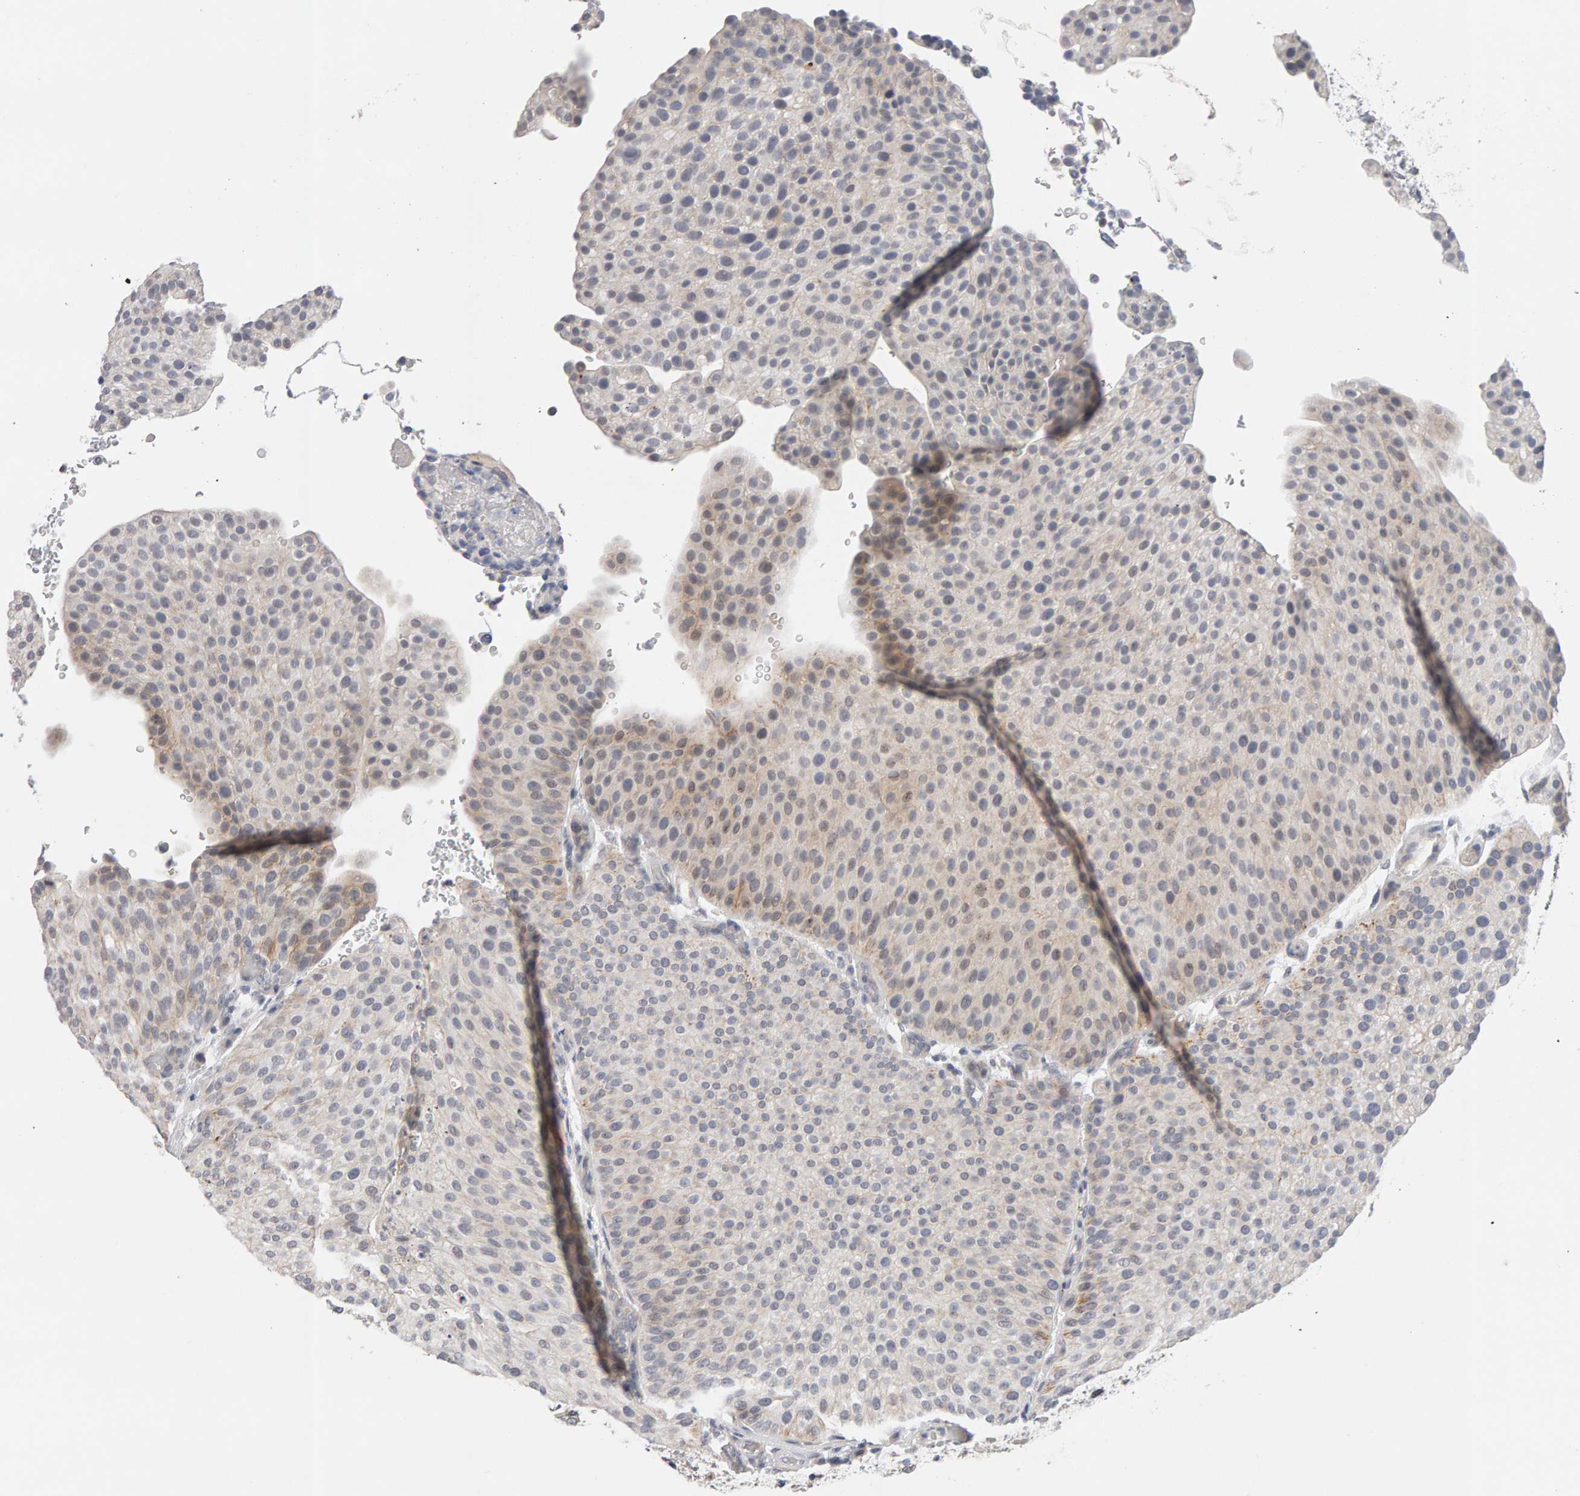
{"staining": {"intensity": "weak", "quantity": "<25%", "location": "cytoplasmic/membranous"}, "tissue": "urothelial cancer", "cell_type": "Tumor cells", "image_type": "cancer", "snomed": [{"axis": "morphology", "description": "Urothelial carcinoma, Low grade"}, {"axis": "topography", "description": "Smooth muscle"}, {"axis": "topography", "description": "Urinary bladder"}], "caption": "Immunohistochemical staining of low-grade urothelial carcinoma exhibits no significant positivity in tumor cells.", "gene": "HNF4A", "patient": {"sex": "male", "age": 60}}